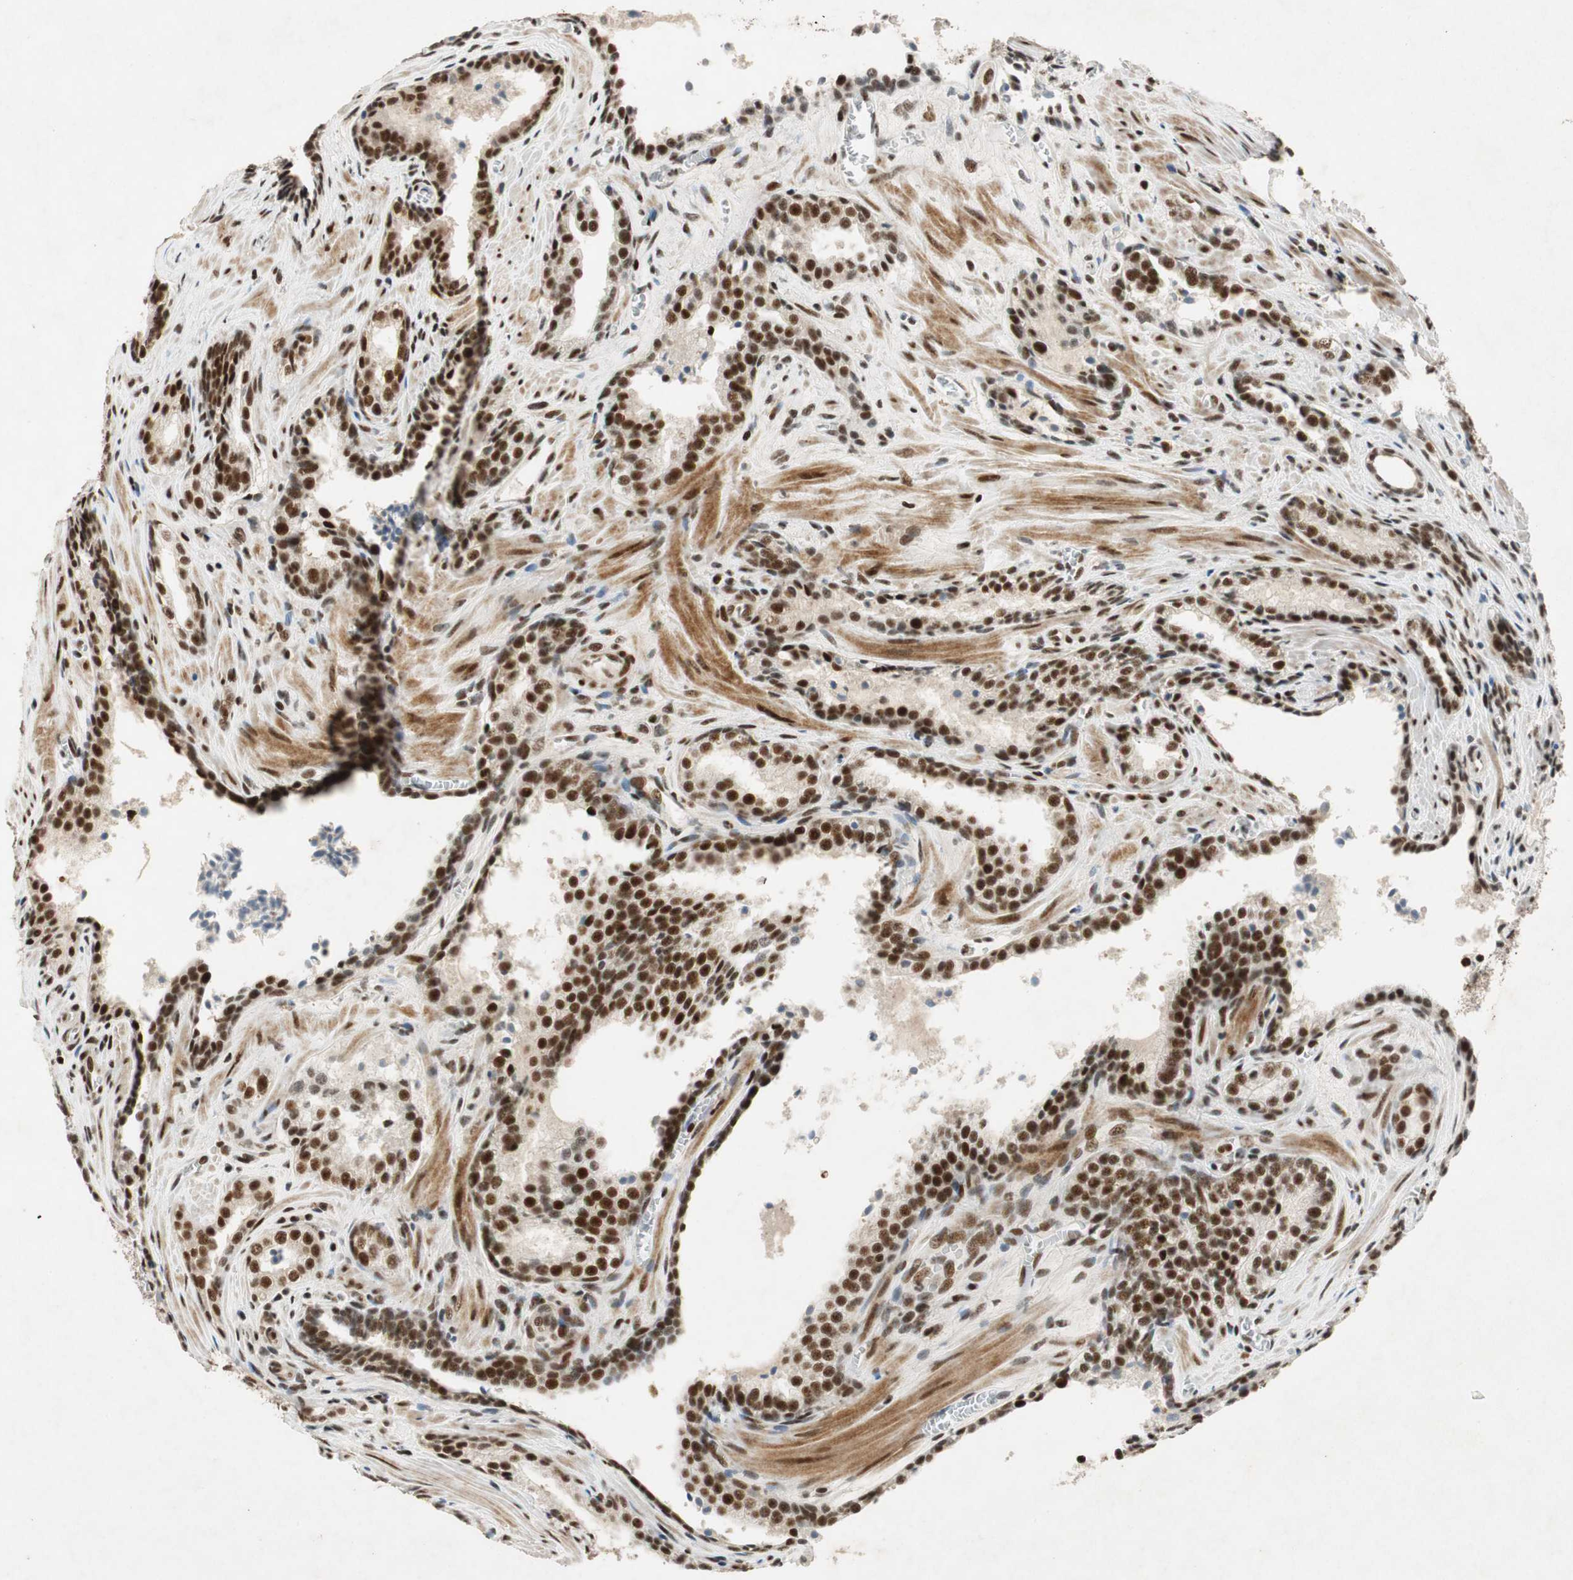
{"staining": {"intensity": "strong", "quantity": ">75%", "location": "nuclear"}, "tissue": "prostate cancer", "cell_type": "Tumor cells", "image_type": "cancer", "snomed": [{"axis": "morphology", "description": "Adenocarcinoma, Low grade"}, {"axis": "topography", "description": "Prostate"}], "caption": "Prostate low-grade adenocarcinoma stained with a protein marker exhibits strong staining in tumor cells.", "gene": "NCBP3", "patient": {"sex": "male", "age": 60}}